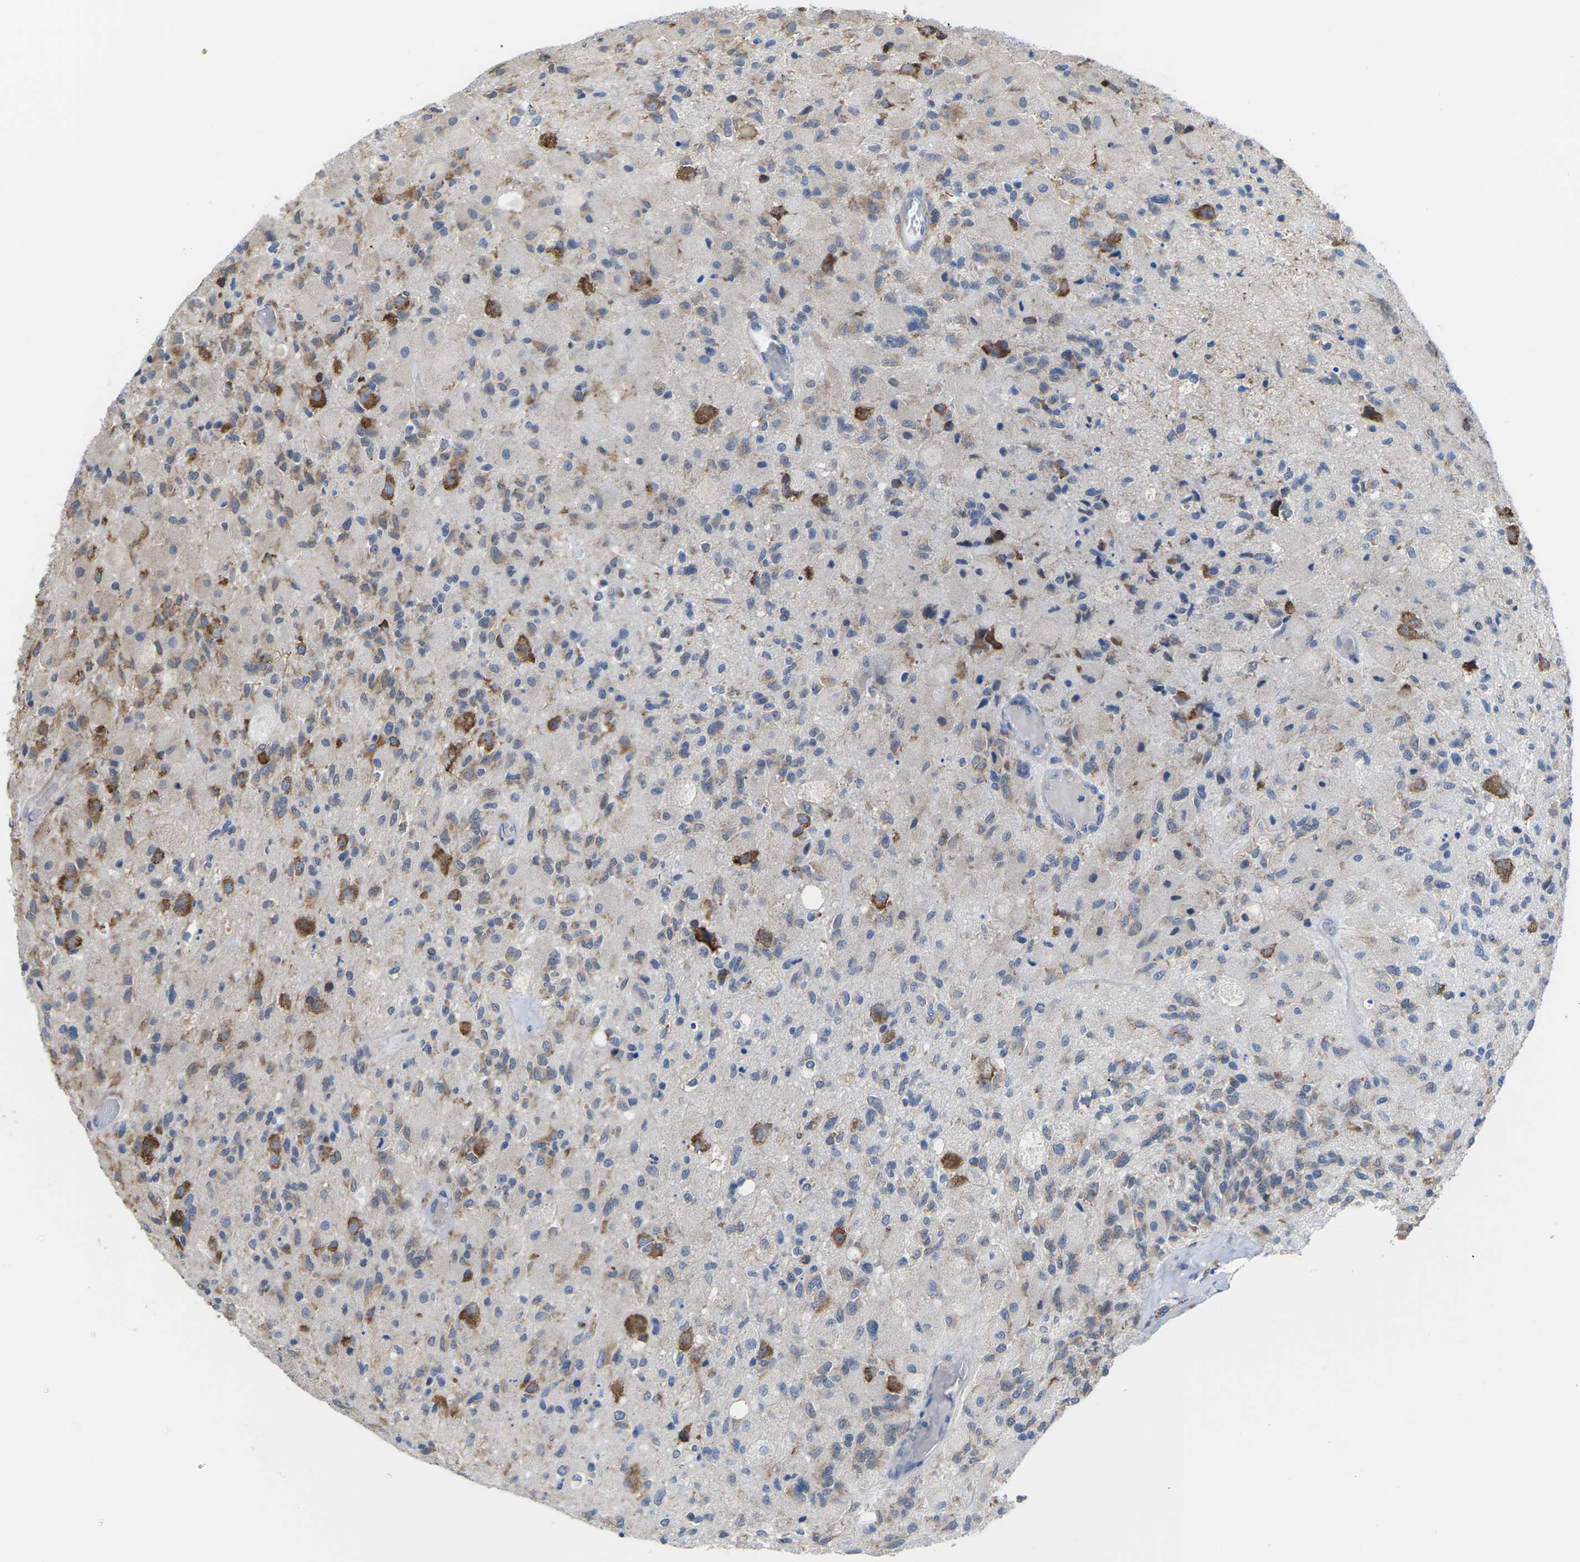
{"staining": {"intensity": "moderate", "quantity": "25%-75%", "location": "cytoplasmic/membranous"}, "tissue": "glioma", "cell_type": "Tumor cells", "image_type": "cancer", "snomed": [{"axis": "morphology", "description": "Normal tissue, NOS"}, {"axis": "morphology", "description": "Glioma, malignant, High grade"}, {"axis": "topography", "description": "Cerebral cortex"}], "caption": "Glioma stained with DAB immunohistochemistry displays medium levels of moderate cytoplasmic/membranous positivity in approximately 25%-75% of tumor cells.", "gene": "PDZK1IP1", "patient": {"sex": "male", "age": 77}}